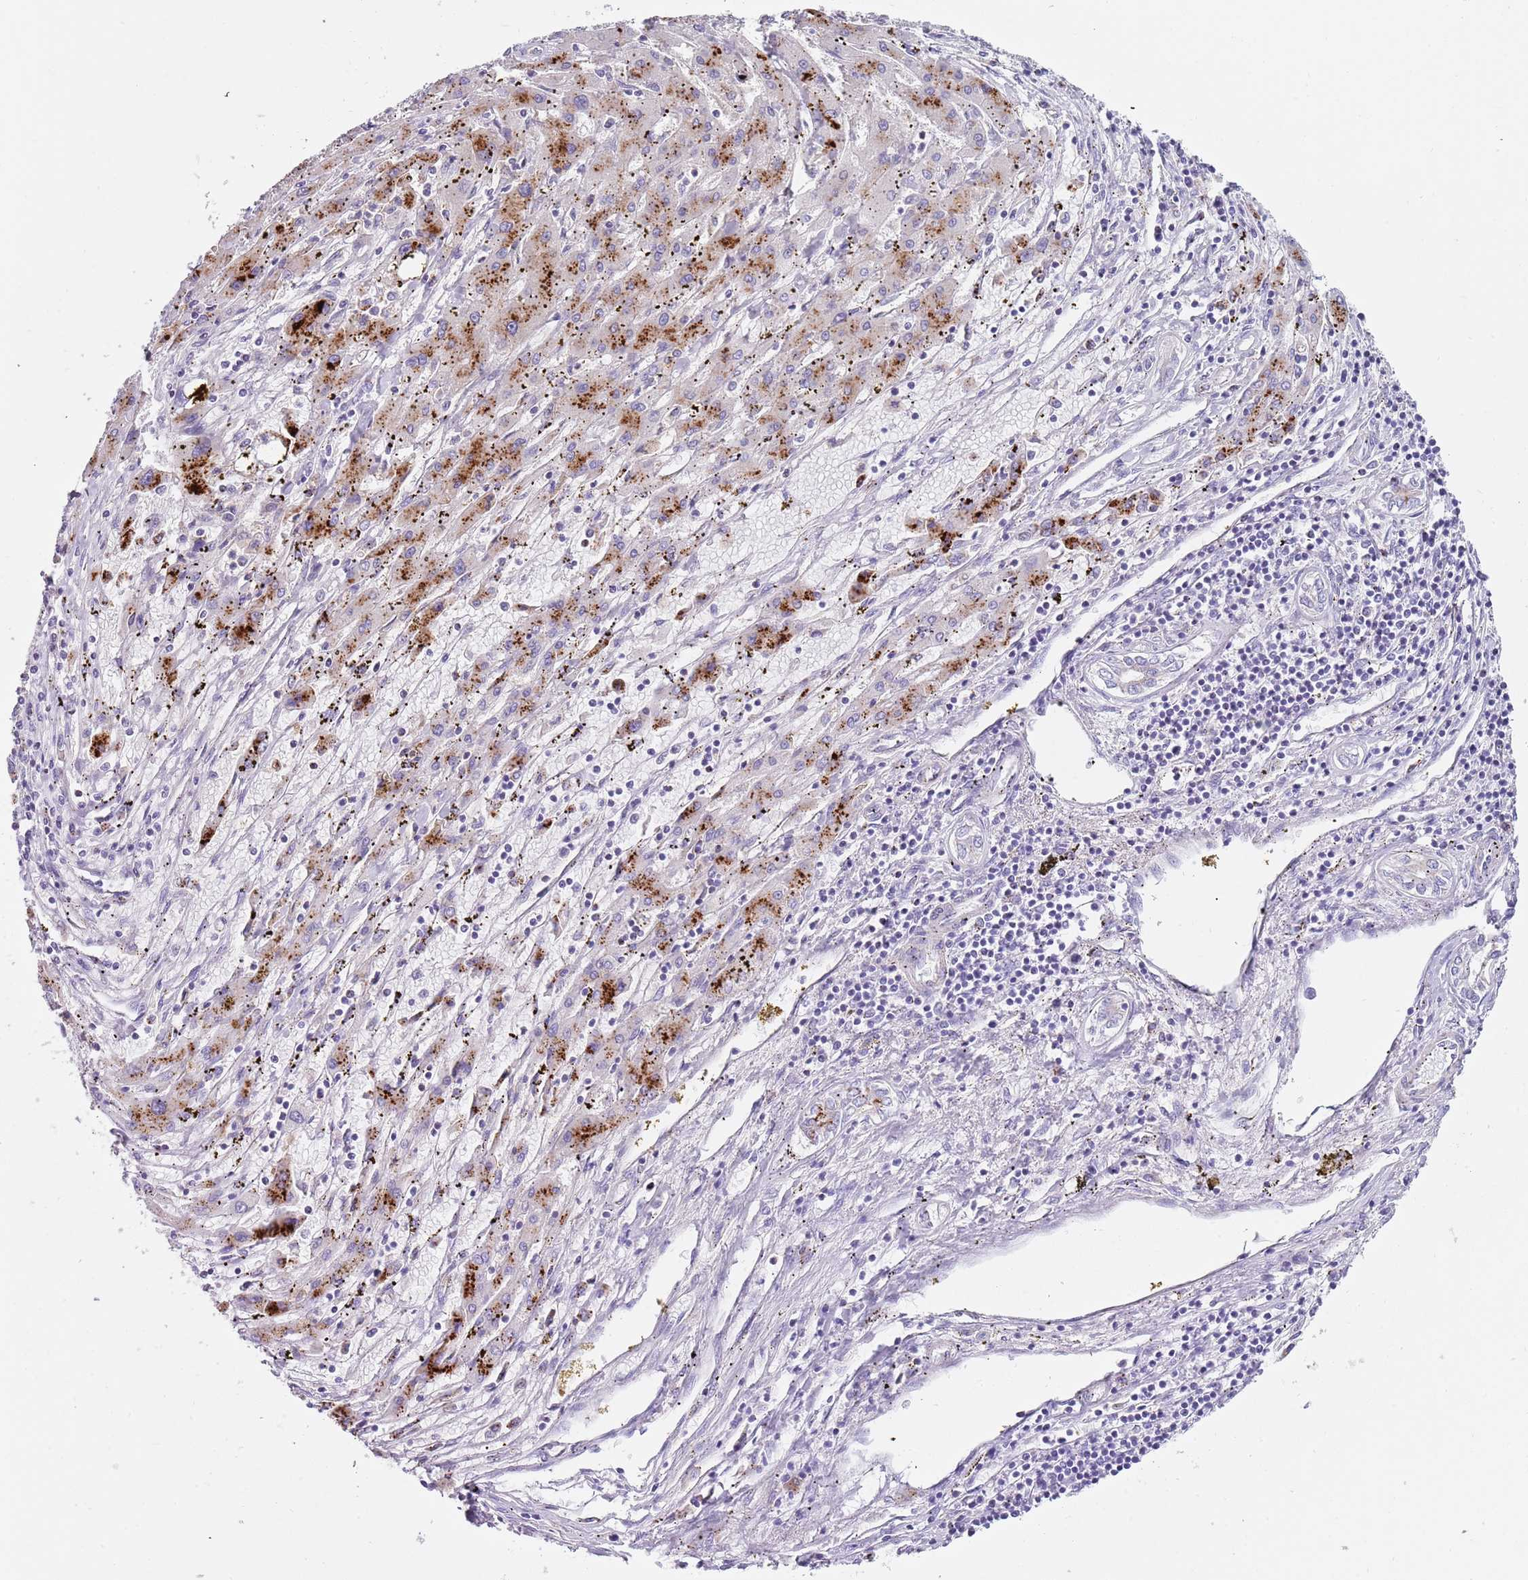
{"staining": {"intensity": "strong", "quantity": "25%-75%", "location": "cytoplasmic/membranous"}, "tissue": "liver cancer", "cell_type": "Tumor cells", "image_type": "cancer", "snomed": [{"axis": "morphology", "description": "Carcinoma, Hepatocellular, NOS"}, {"axis": "topography", "description": "Liver"}], "caption": "Strong cytoplasmic/membranous staining is appreciated in about 25%-75% of tumor cells in hepatocellular carcinoma (liver).", "gene": "LRRN3", "patient": {"sex": "male", "age": 72}}